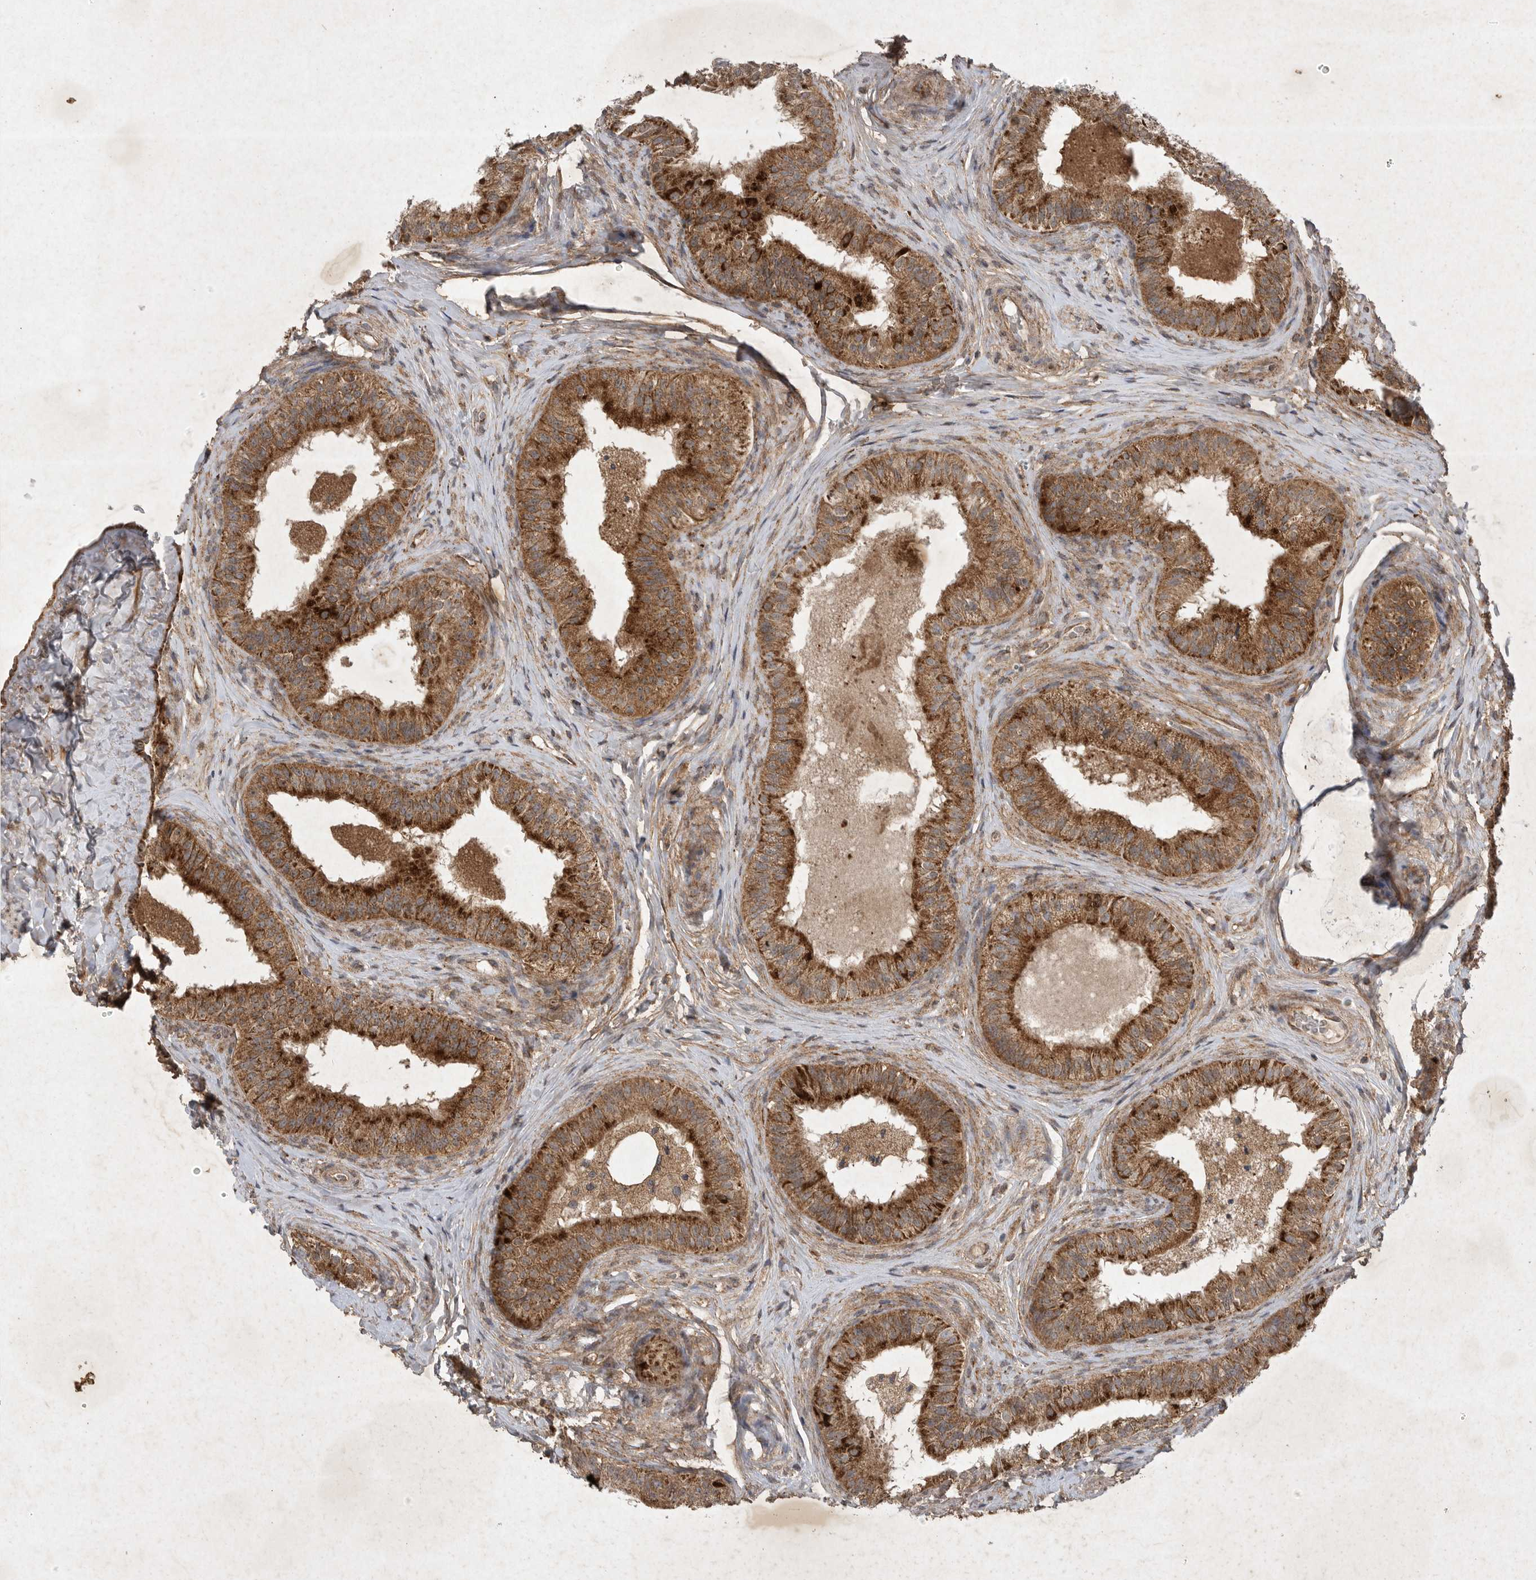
{"staining": {"intensity": "strong", "quantity": ">75%", "location": "cytoplasmic/membranous"}, "tissue": "epididymis", "cell_type": "Glandular cells", "image_type": "normal", "snomed": [{"axis": "morphology", "description": "Normal tissue, NOS"}, {"axis": "topography", "description": "Epididymis"}], "caption": "Immunohistochemistry (IHC) micrograph of unremarkable human epididymis stained for a protein (brown), which shows high levels of strong cytoplasmic/membranous staining in approximately >75% of glandular cells.", "gene": "DDR1", "patient": {"sex": "male", "age": 49}}